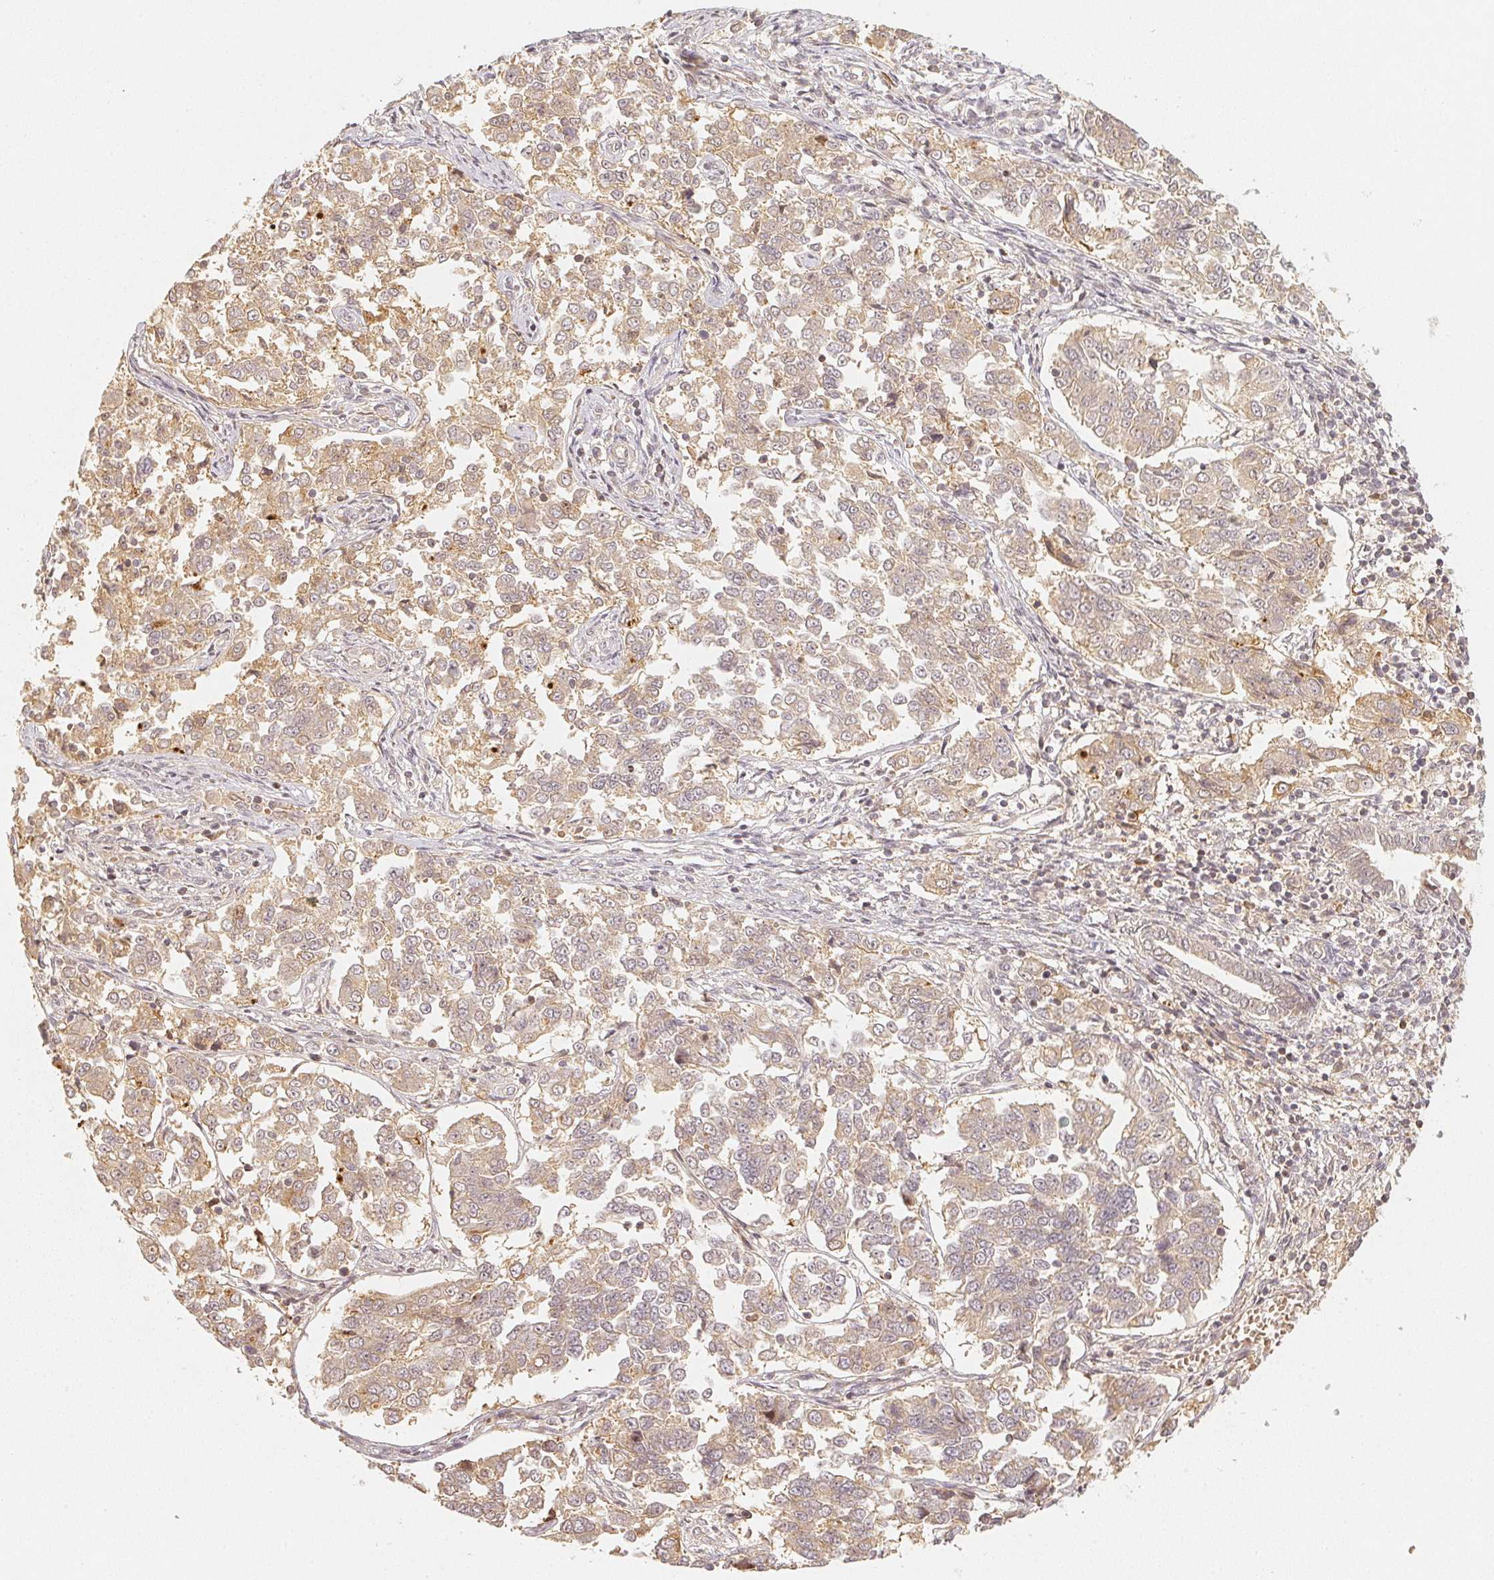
{"staining": {"intensity": "negative", "quantity": "none", "location": "none"}, "tissue": "endometrial cancer", "cell_type": "Tumor cells", "image_type": "cancer", "snomed": [{"axis": "morphology", "description": "Adenocarcinoma, NOS"}, {"axis": "topography", "description": "Endometrium"}], "caption": "DAB immunohistochemical staining of human endometrial cancer (adenocarcinoma) reveals no significant positivity in tumor cells.", "gene": "SERPINE1", "patient": {"sex": "female", "age": 43}}